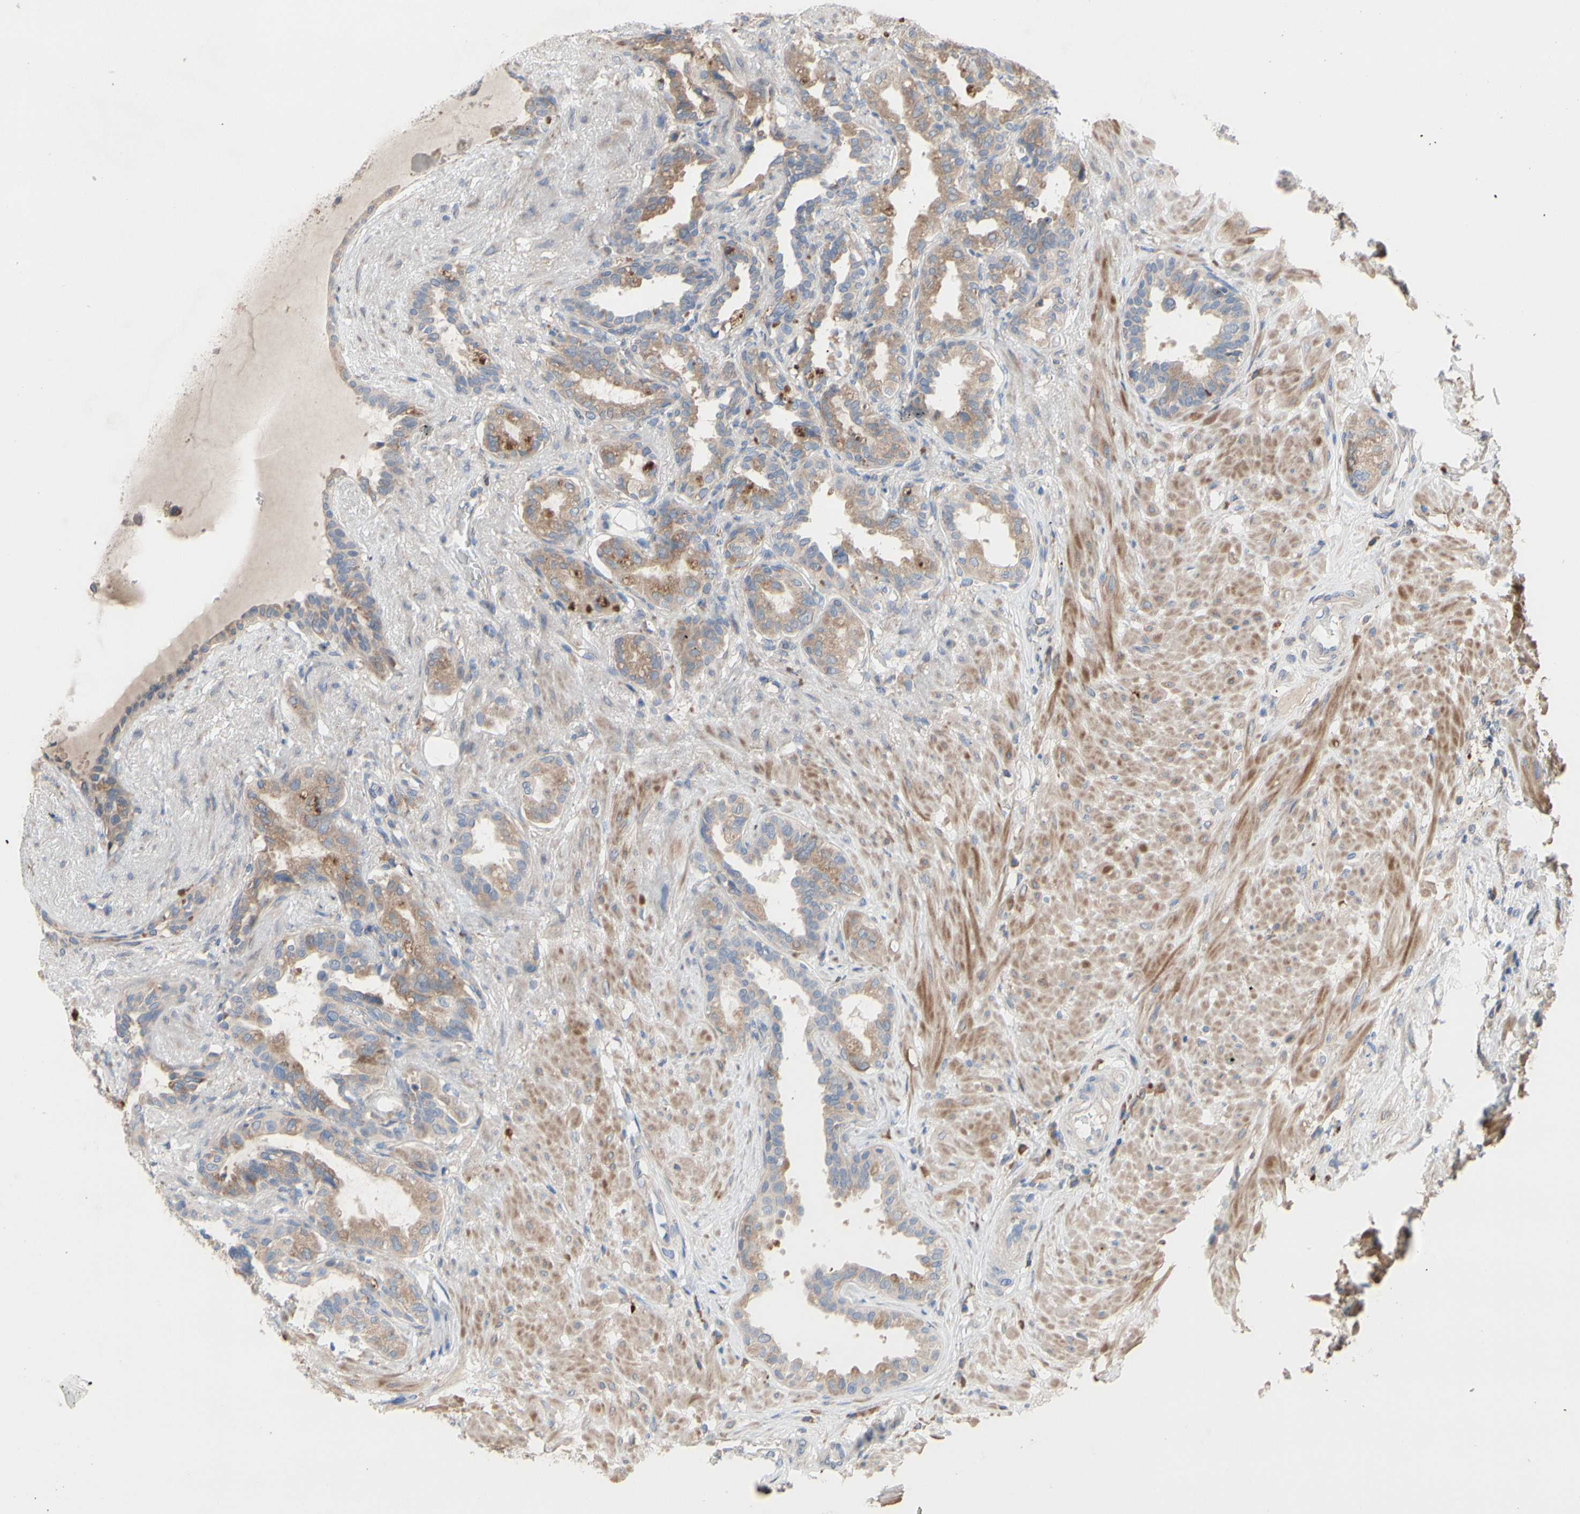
{"staining": {"intensity": "moderate", "quantity": ">75%", "location": "cytoplasmic/membranous"}, "tissue": "seminal vesicle", "cell_type": "Glandular cells", "image_type": "normal", "snomed": [{"axis": "morphology", "description": "Normal tissue, NOS"}, {"axis": "topography", "description": "Seminal veicle"}], "caption": "This is an image of immunohistochemistry staining of benign seminal vesicle, which shows moderate expression in the cytoplasmic/membranous of glandular cells.", "gene": "TTC14", "patient": {"sex": "male", "age": 61}}